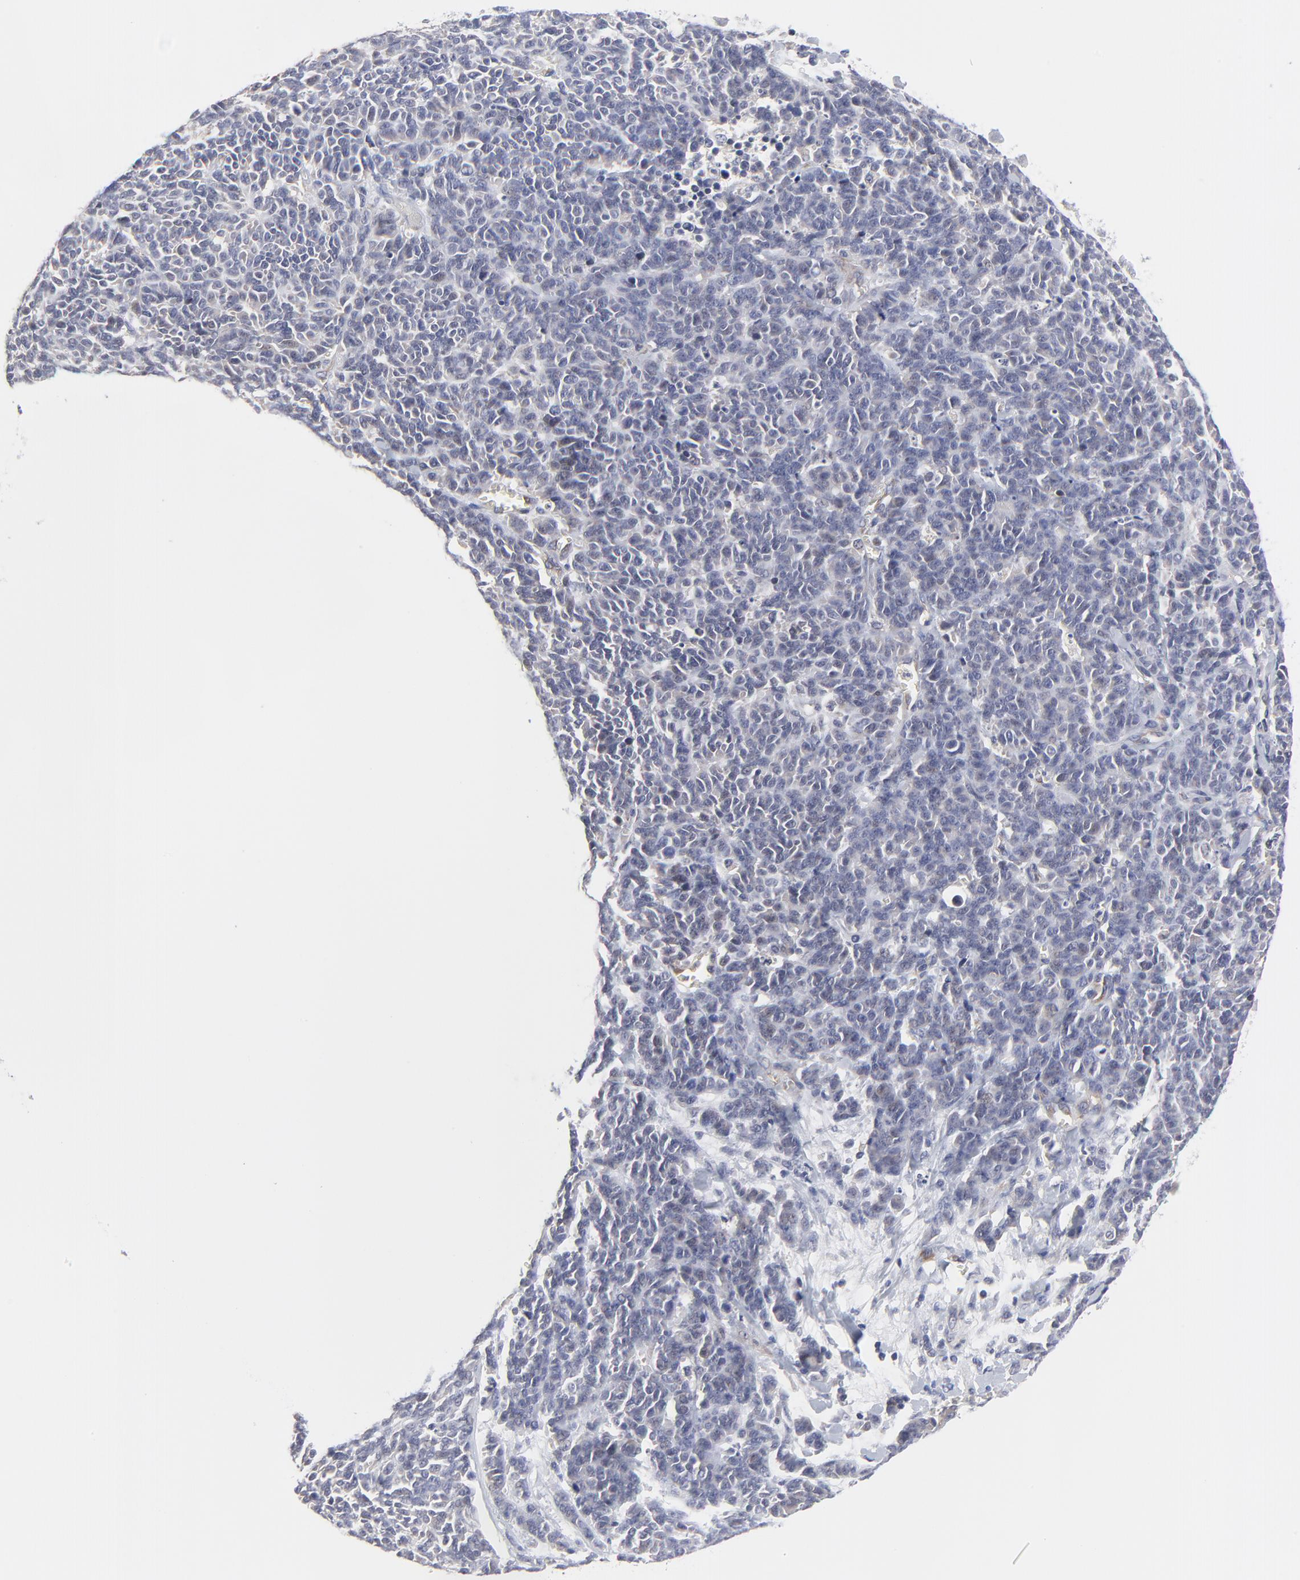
{"staining": {"intensity": "negative", "quantity": "none", "location": "none"}, "tissue": "lung cancer", "cell_type": "Tumor cells", "image_type": "cancer", "snomed": [{"axis": "morphology", "description": "Neoplasm, malignant, NOS"}, {"axis": "topography", "description": "Lung"}], "caption": "This is an immunohistochemistry (IHC) micrograph of malignant neoplasm (lung). There is no staining in tumor cells.", "gene": "ZNF157", "patient": {"sex": "female", "age": 58}}